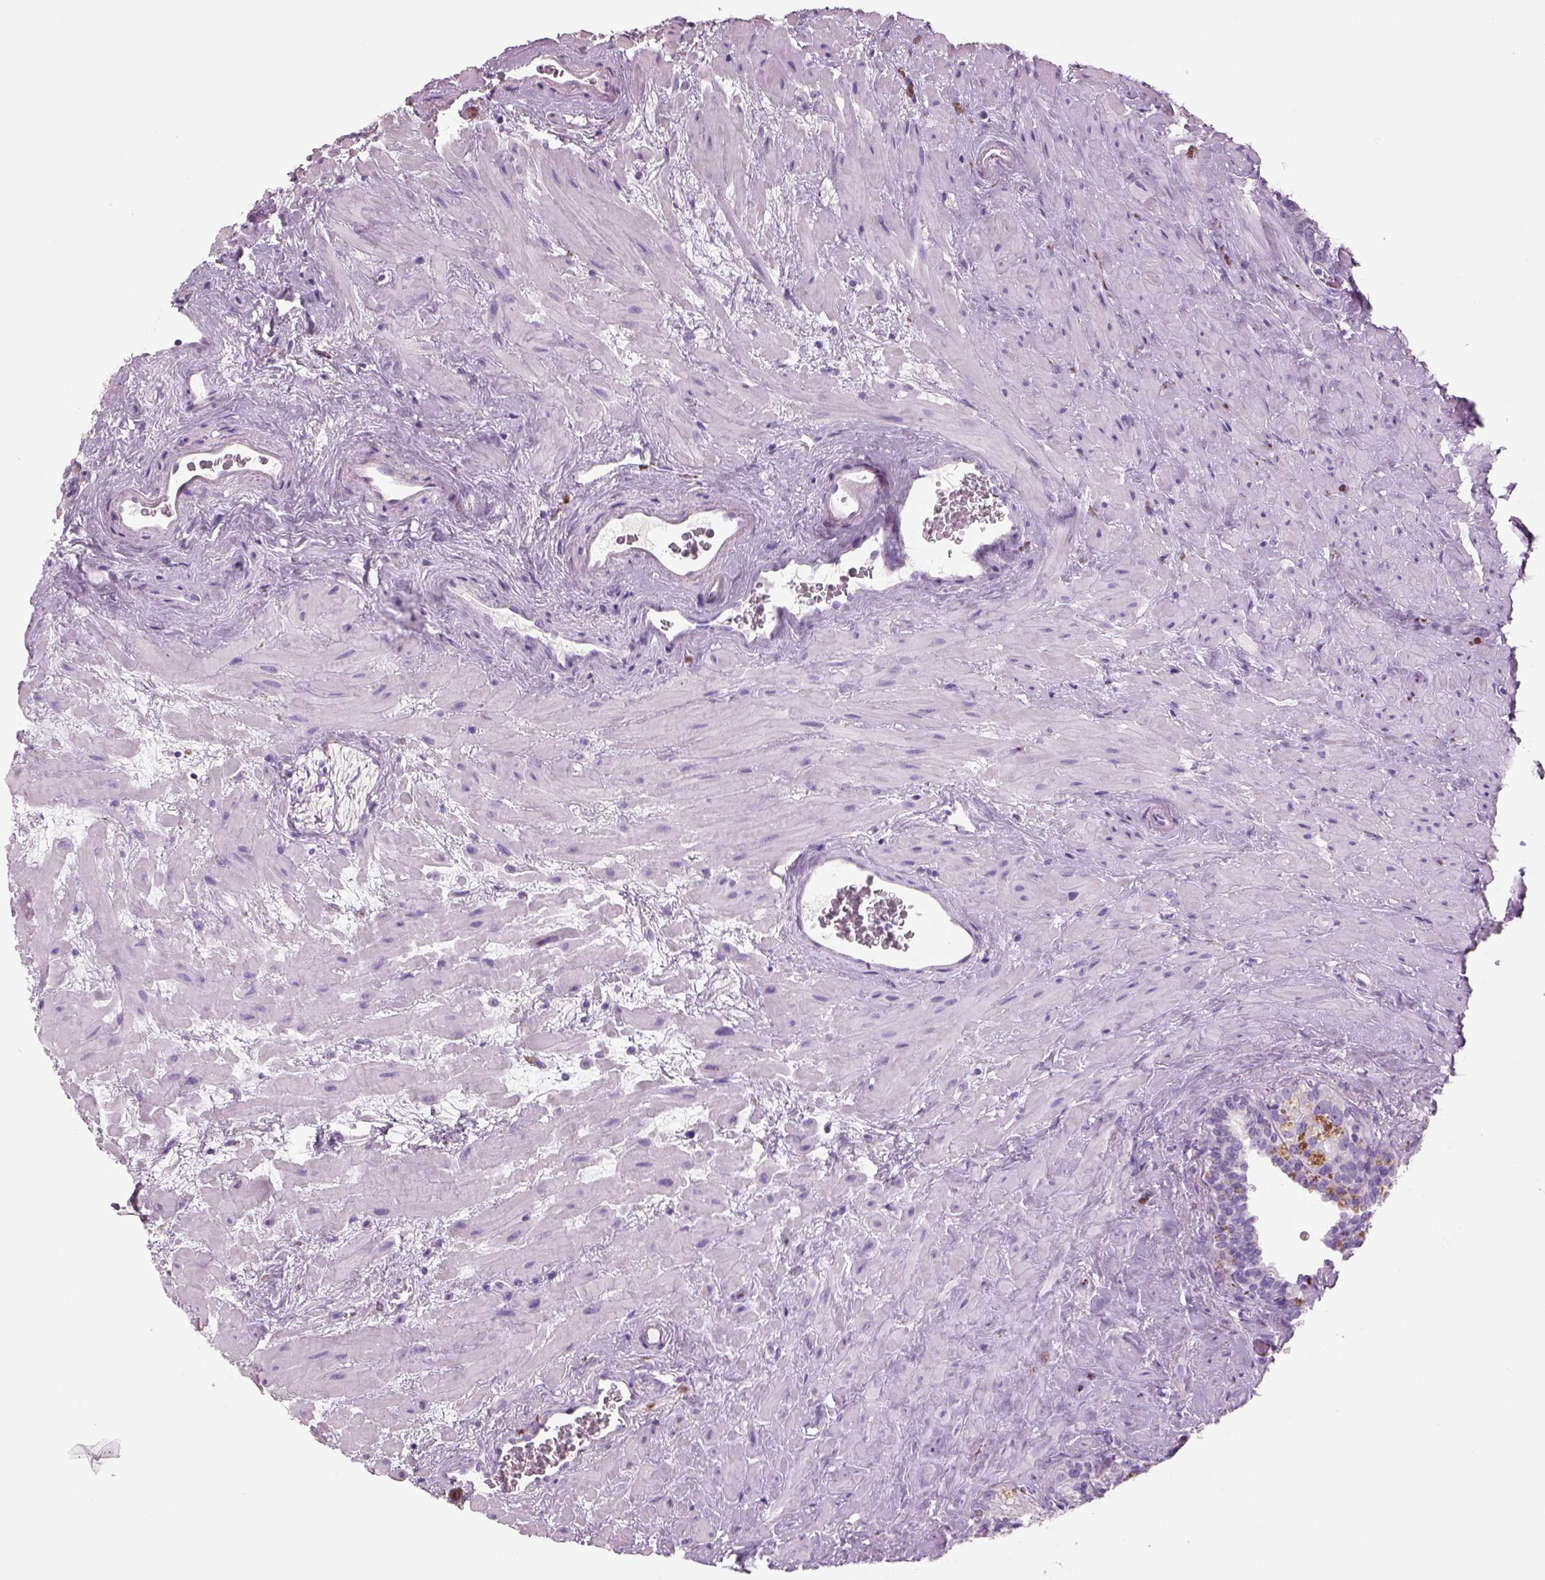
{"staining": {"intensity": "negative", "quantity": "none", "location": "none"}, "tissue": "seminal vesicle", "cell_type": "Glandular cells", "image_type": "normal", "snomed": [{"axis": "morphology", "description": "Normal tissue, NOS"}, {"axis": "topography", "description": "Seminal veicle"}], "caption": "Benign seminal vesicle was stained to show a protein in brown. There is no significant positivity in glandular cells. Brightfield microscopy of immunohistochemistry (IHC) stained with DAB (3,3'-diaminobenzidine) (brown) and hematoxylin (blue), captured at high magnification.", "gene": "RHO", "patient": {"sex": "male", "age": 71}}